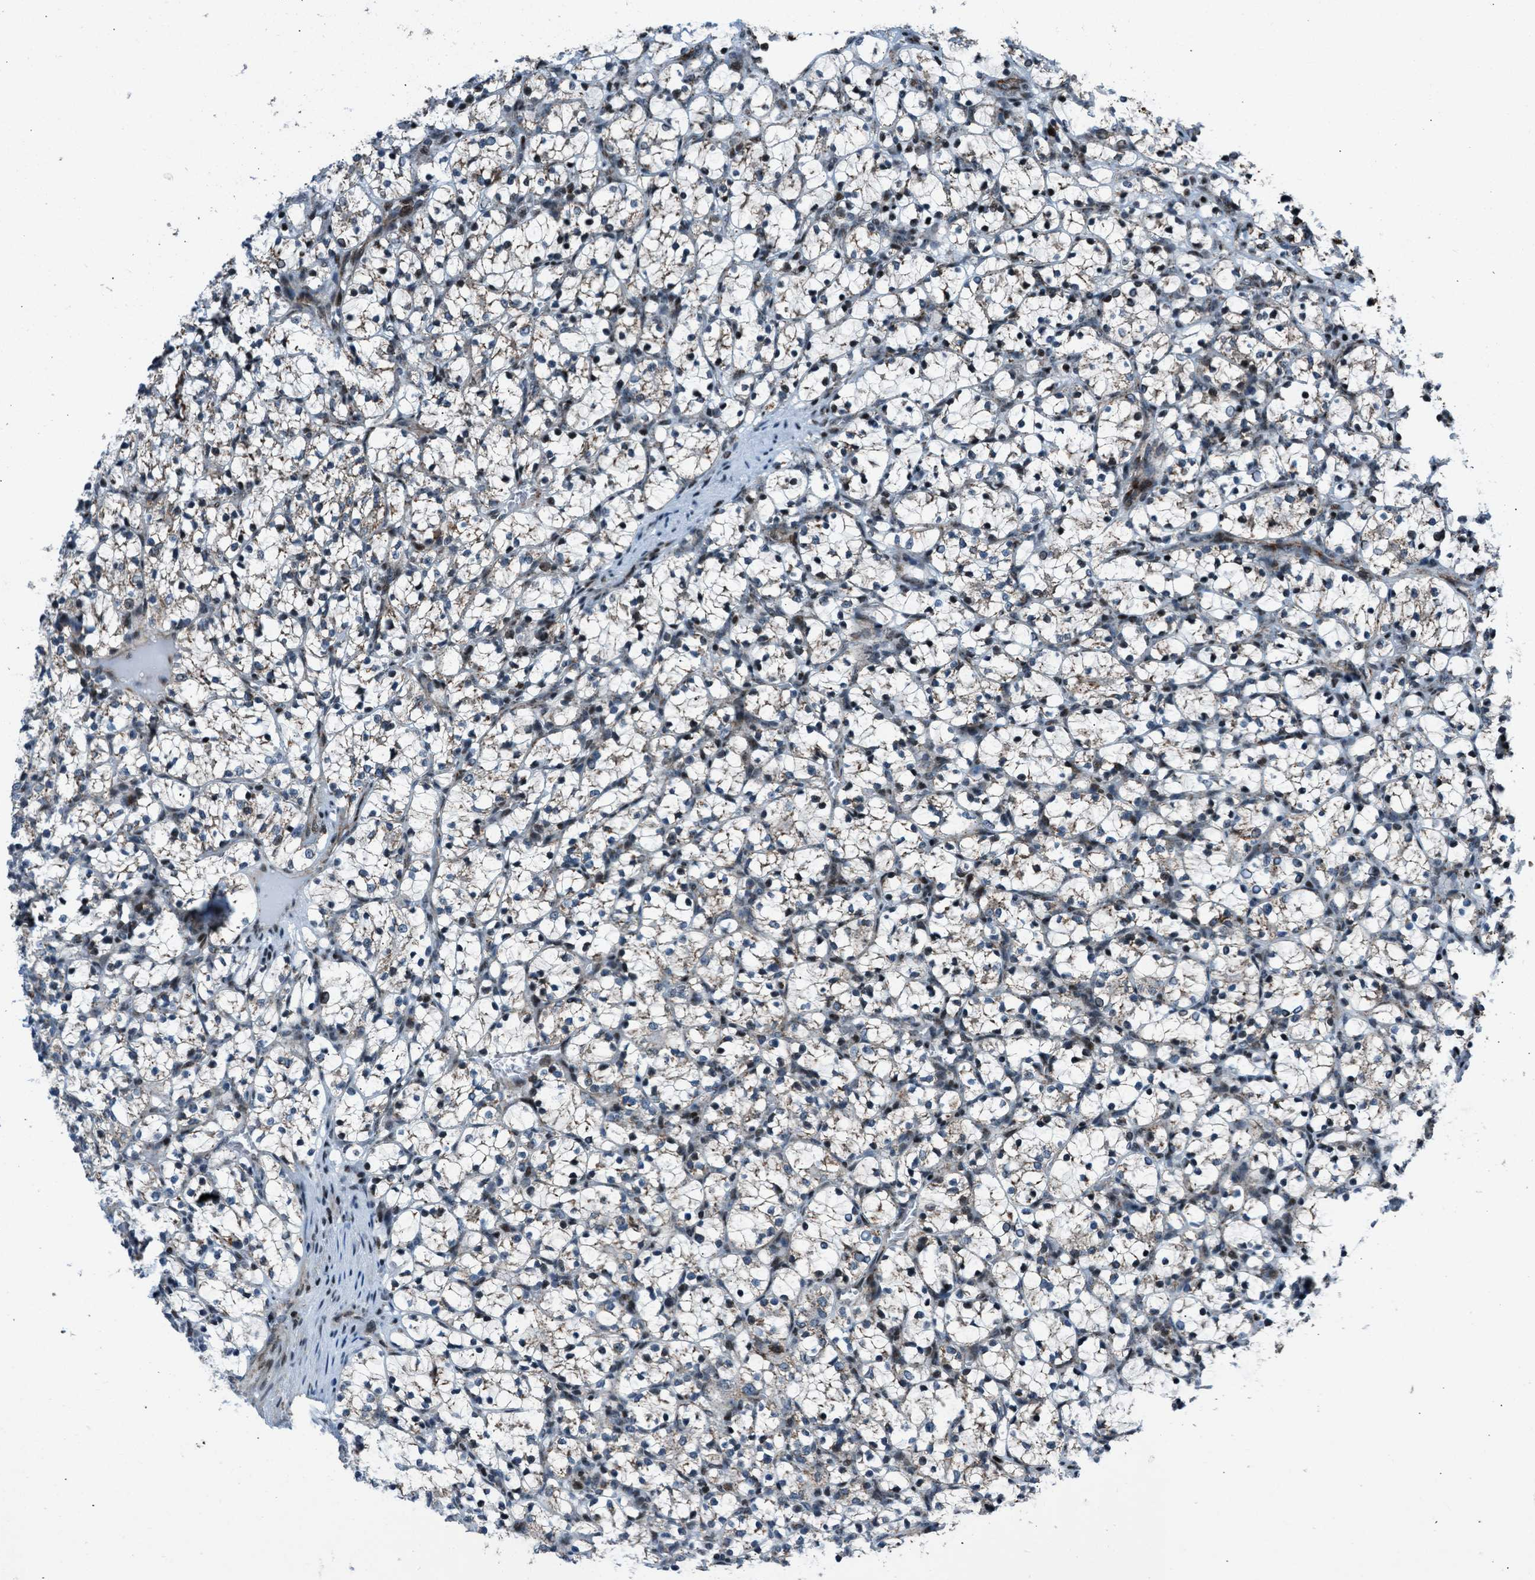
{"staining": {"intensity": "weak", "quantity": "<25%", "location": "cytoplasmic/membranous,nuclear"}, "tissue": "renal cancer", "cell_type": "Tumor cells", "image_type": "cancer", "snomed": [{"axis": "morphology", "description": "Adenocarcinoma, NOS"}, {"axis": "topography", "description": "Kidney"}], "caption": "This micrograph is of renal adenocarcinoma stained with IHC to label a protein in brown with the nuclei are counter-stained blue. There is no expression in tumor cells.", "gene": "MORC3", "patient": {"sex": "female", "age": 69}}